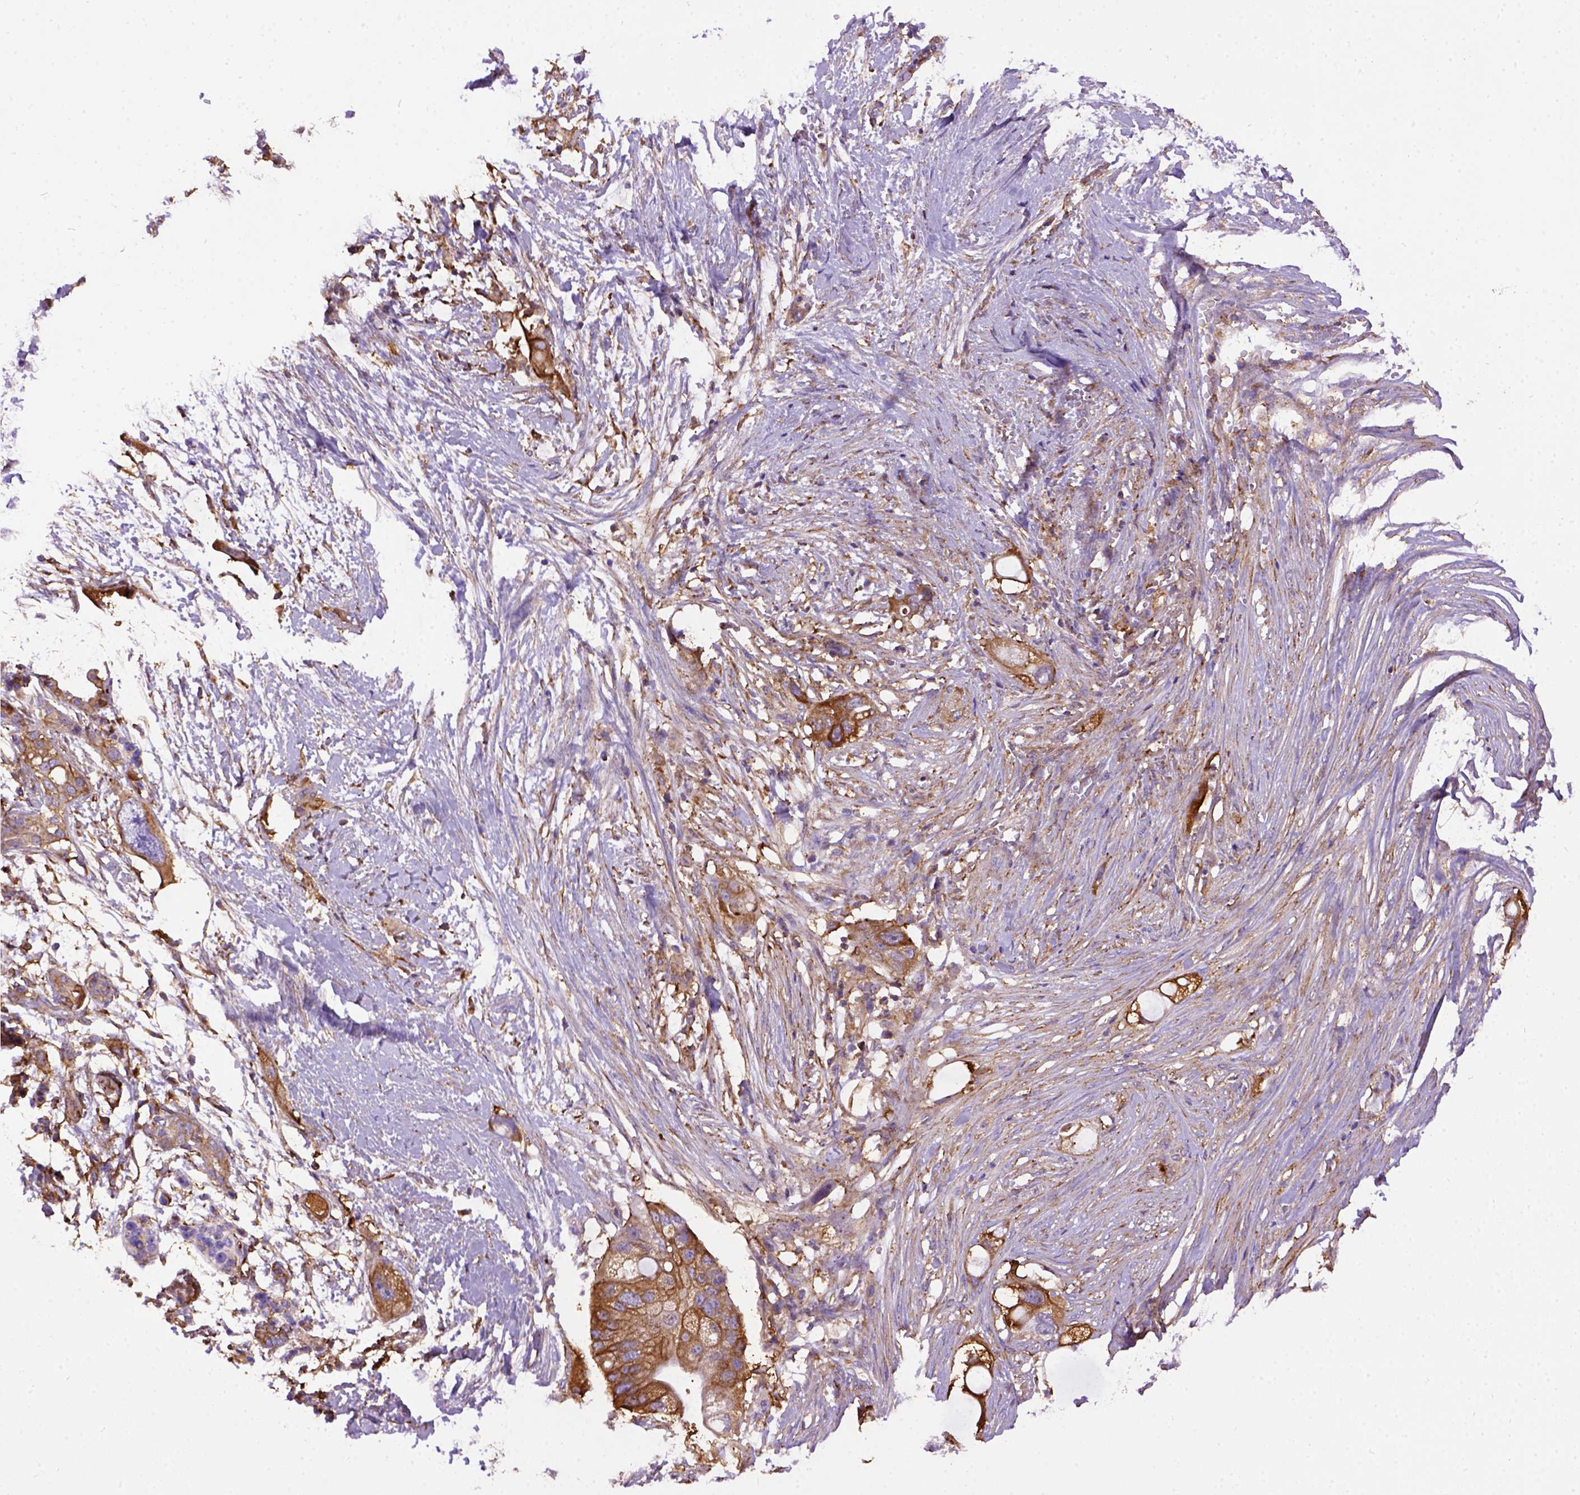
{"staining": {"intensity": "moderate", "quantity": ">75%", "location": "cytoplasmic/membranous"}, "tissue": "pancreatic cancer", "cell_type": "Tumor cells", "image_type": "cancer", "snomed": [{"axis": "morphology", "description": "Adenocarcinoma, NOS"}, {"axis": "topography", "description": "Pancreas"}], "caption": "Tumor cells exhibit medium levels of moderate cytoplasmic/membranous staining in approximately >75% of cells in adenocarcinoma (pancreatic).", "gene": "MVP", "patient": {"sex": "female", "age": 72}}